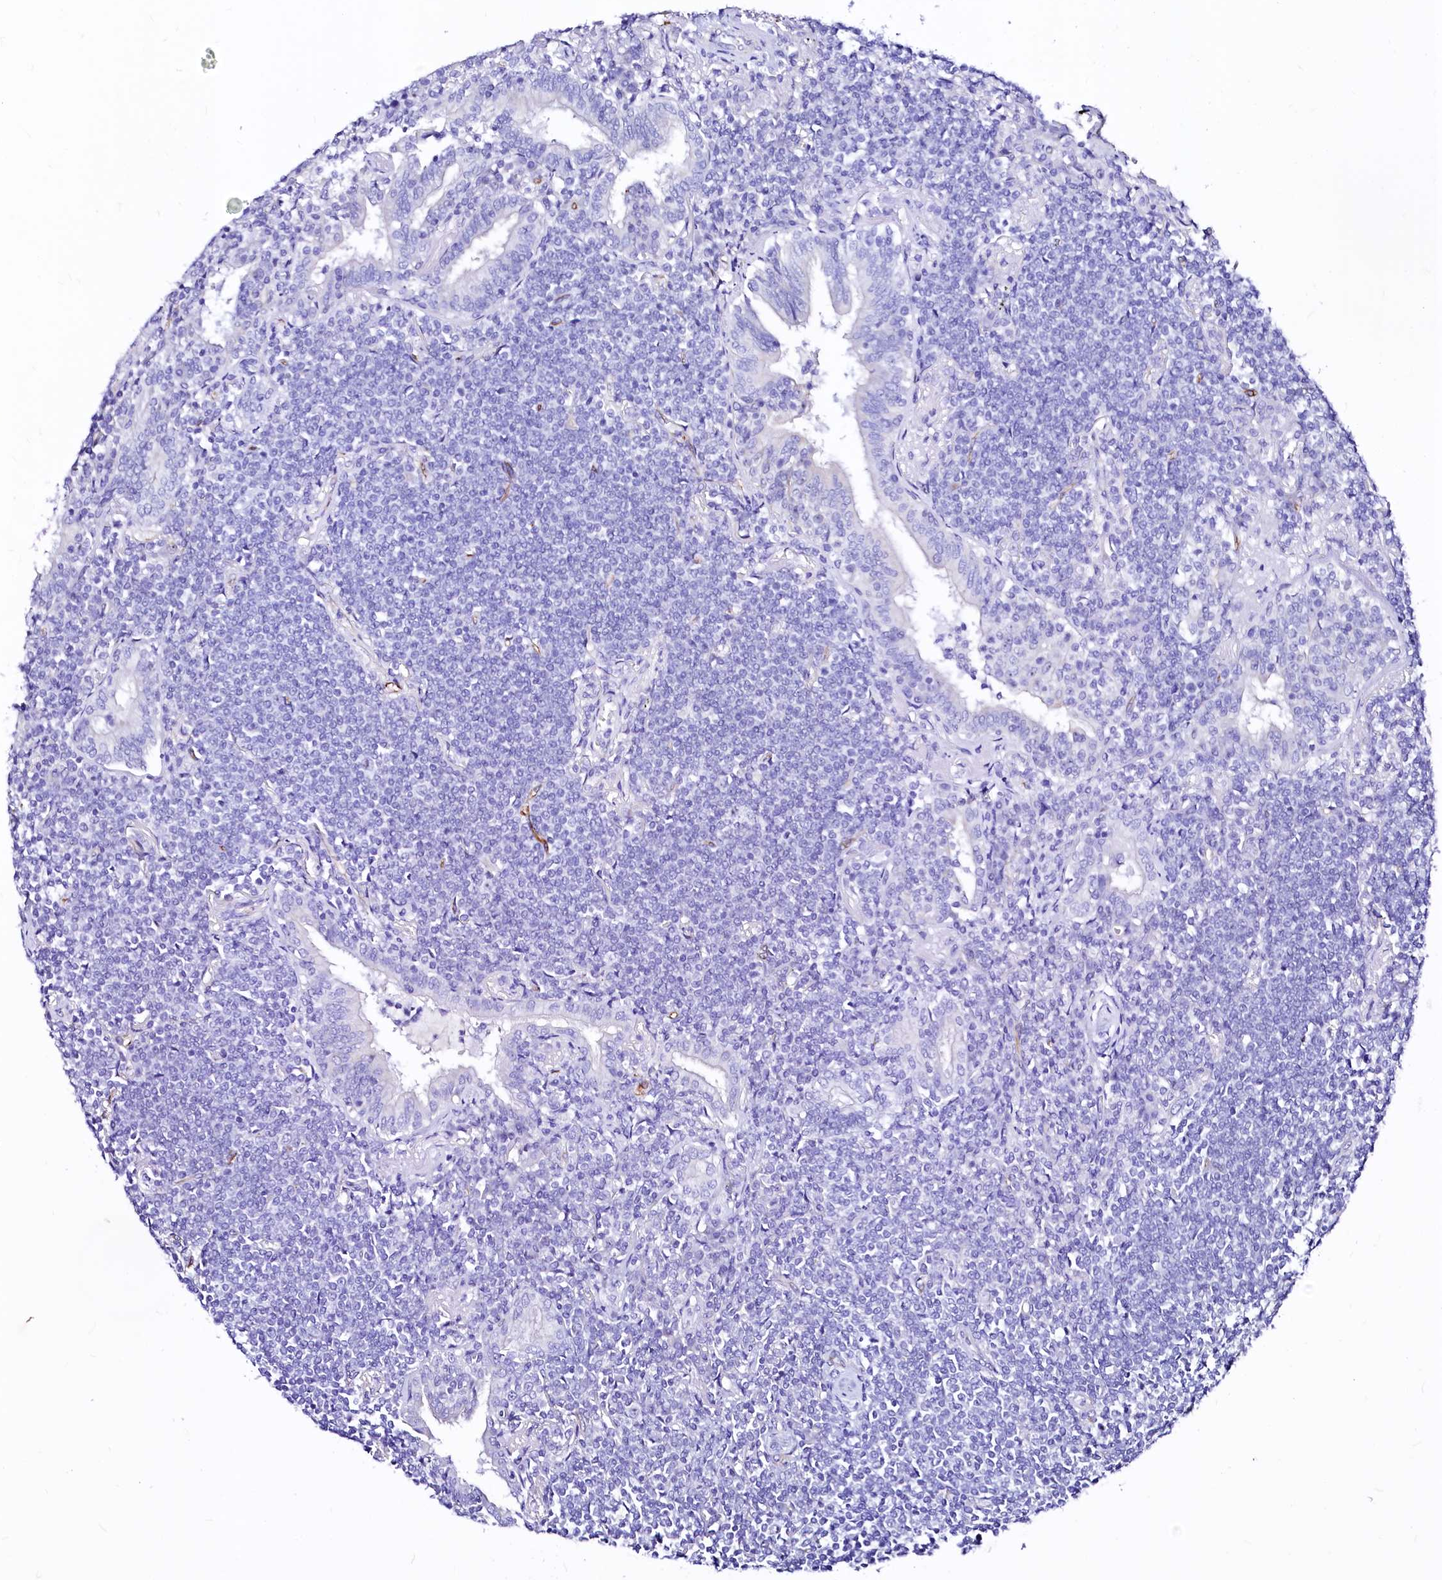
{"staining": {"intensity": "negative", "quantity": "none", "location": "none"}, "tissue": "lymphoma", "cell_type": "Tumor cells", "image_type": "cancer", "snomed": [{"axis": "morphology", "description": "Malignant lymphoma, non-Hodgkin's type, Low grade"}, {"axis": "topography", "description": "Lung"}], "caption": "This is a image of immunohistochemistry staining of malignant lymphoma, non-Hodgkin's type (low-grade), which shows no staining in tumor cells.", "gene": "SFR1", "patient": {"sex": "female", "age": 71}}